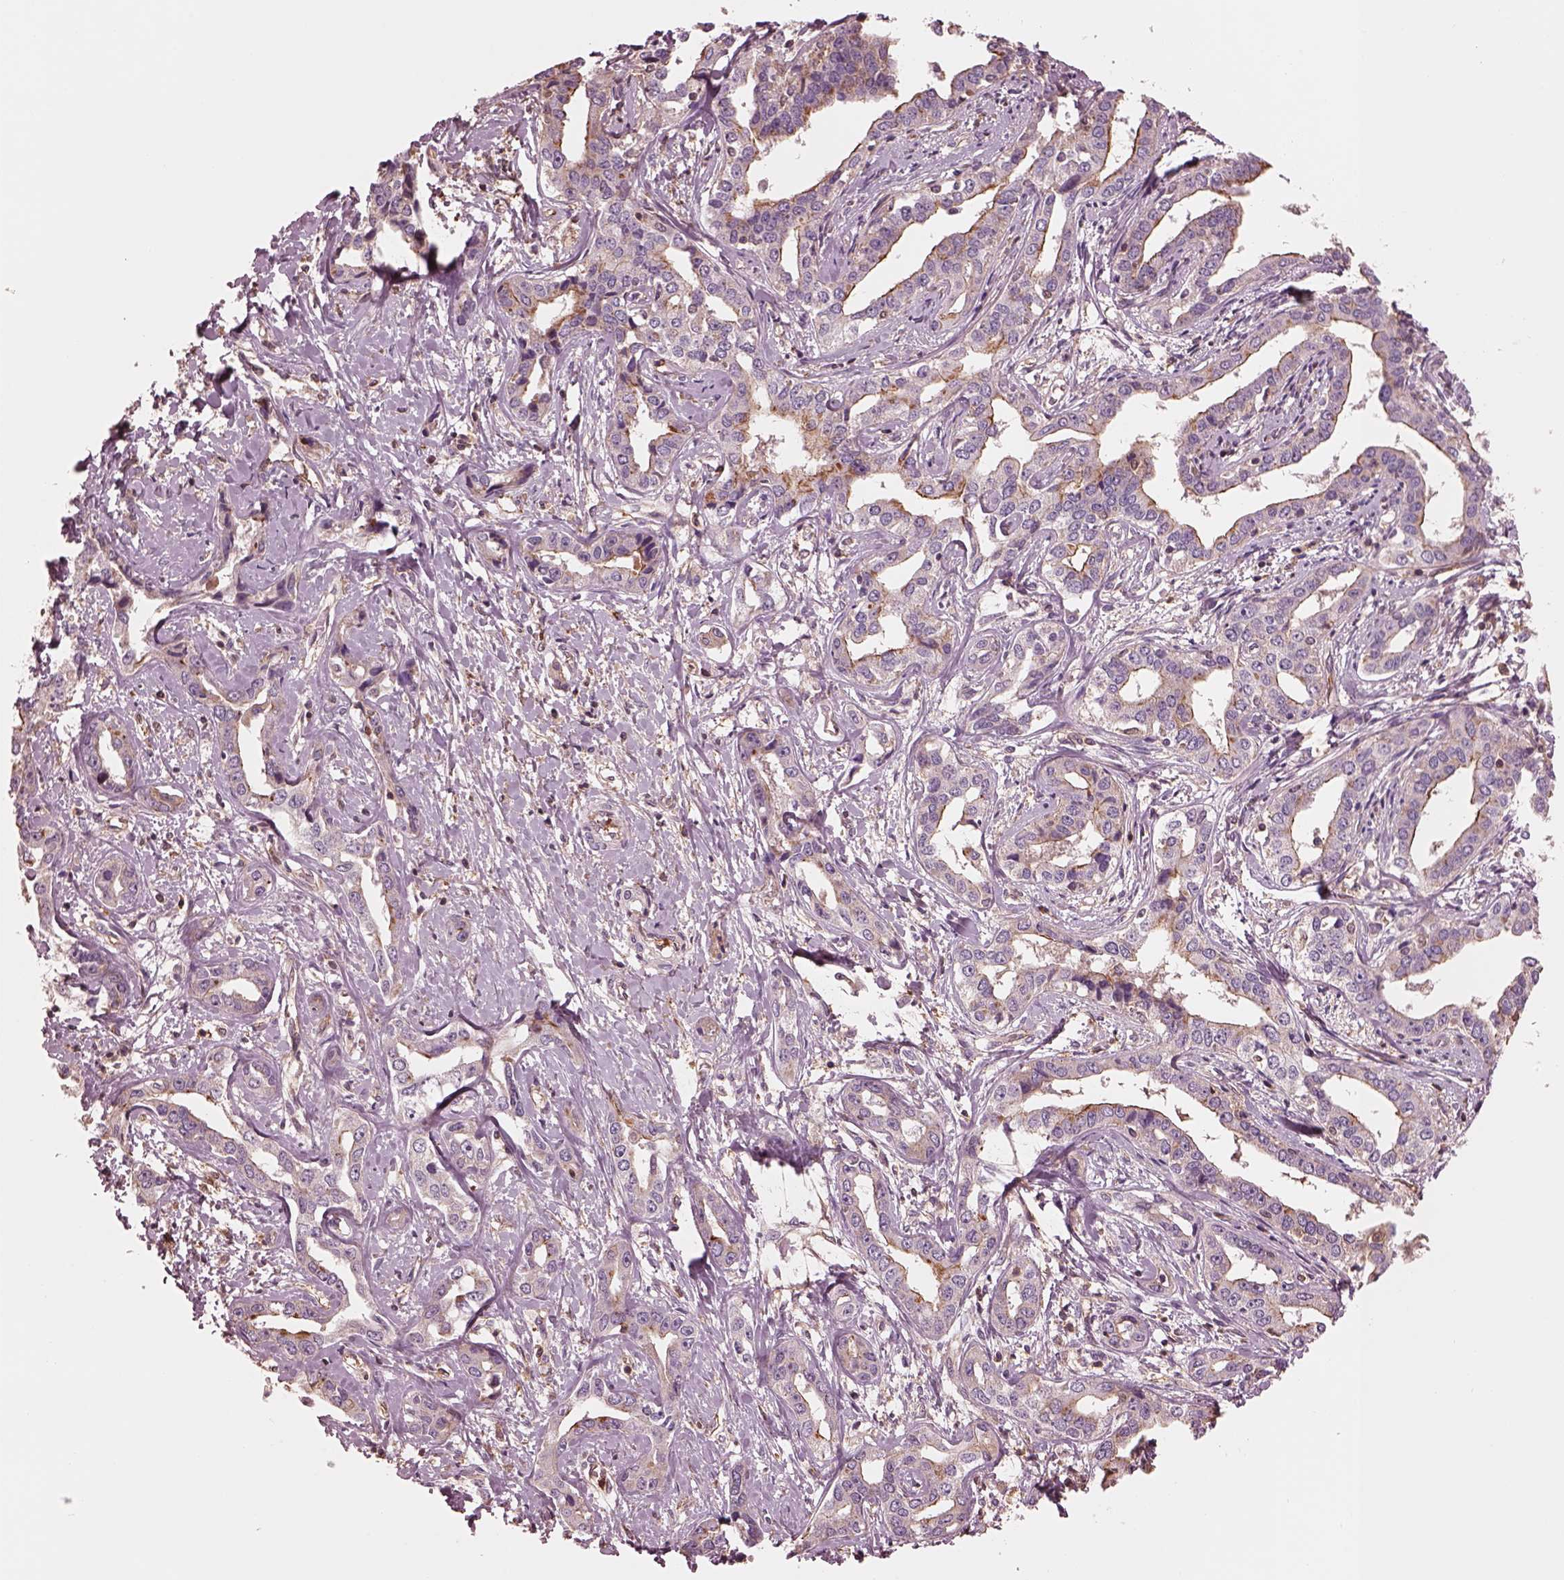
{"staining": {"intensity": "strong", "quantity": "25%-75%", "location": "cytoplasmic/membranous"}, "tissue": "liver cancer", "cell_type": "Tumor cells", "image_type": "cancer", "snomed": [{"axis": "morphology", "description": "Cholangiocarcinoma"}, {"axis": "topography", "description": "Liver"}], "caption": "DAB immunohistochemical staining of liver cancer (cholangiocarcinoma) displays strong cytoplasmic/membranous protein positivity in about 25%-75% of tumor cells. (IHC, brightfield microscopy, high magnification).", "gene": "STK33", "patient": {"sex": "male", "age": 59}}